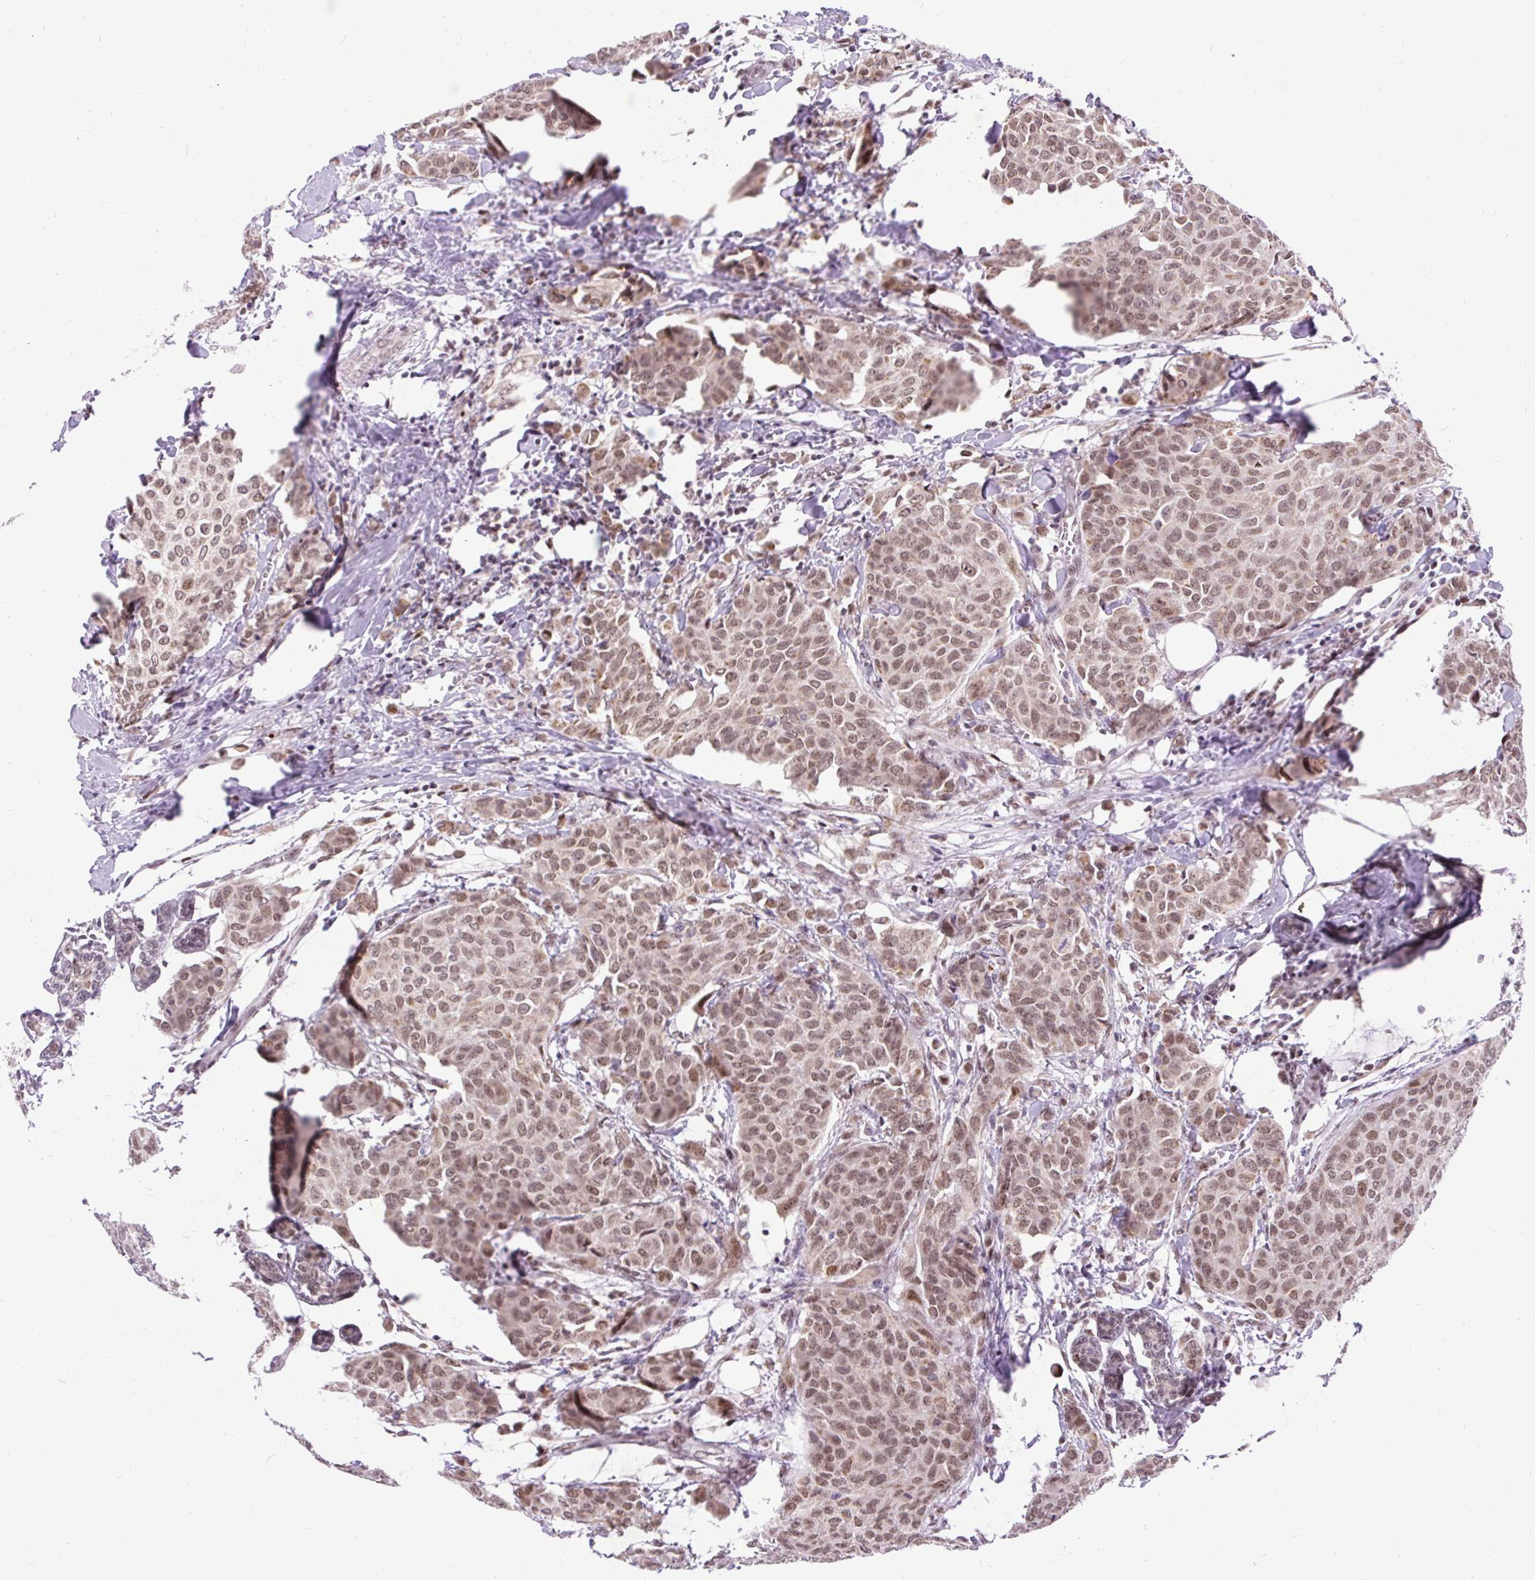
{"staining": {"intensity": "moderate", "quantity": ">75%", "location": "nuclear"}, "tissue": "breast cancer", "cell_type": "Tumor cells", "image_type": "cancer", "snomed": [{"axis": "morphology", "description": "Duct carcinoma"}, {"axis": "topography", "description": "Breast"}], "caption": "Protein staining of breast cancer (intraductal carcinoma) tissue exhibits moderate nuclear expression in about >75% of tumor cells.", "gene": "ZNF672", "patient": {"sex": "female", "age": 47}}